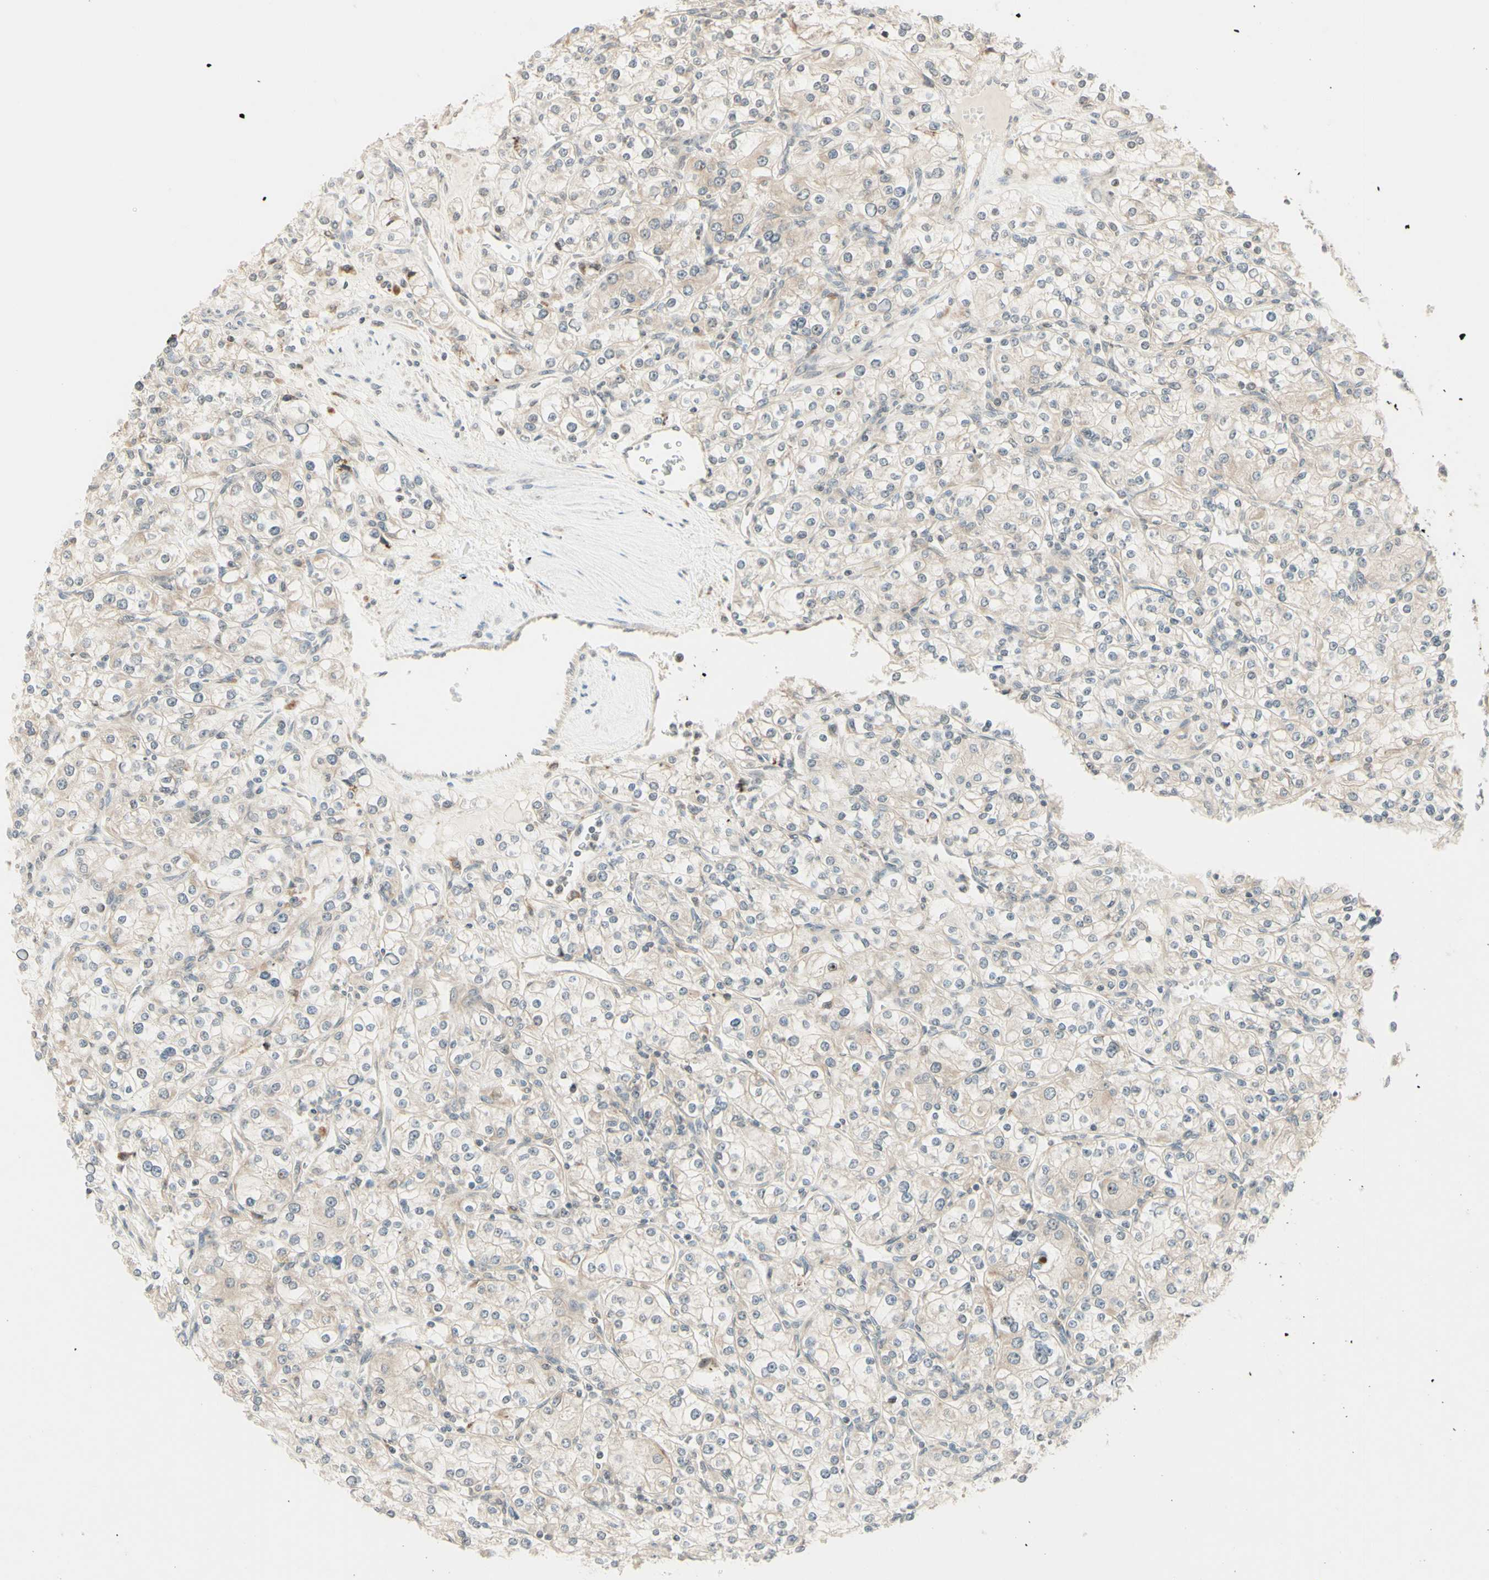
{"staining": {"intensity": "weak", "quantity": "25%-75%", "location": "cytoplasmic/membranous"}, "tissue": "renal cancer", "cell_type": "Tumor cells", "image_type": "cancer", "snomed": [{"axis": "morphology", "description": "Adenocarcinoma, NOS"}, {"axis": "topography", "description": "Kidney"}], "caption": "IHC (DAB) staining of renal cancer reveals weak cytoplasmic/membranous protein positivity in approximately 25%-75% of tumor cells. The staining was performed using DAB to visualize the protein expression in brown, while the nuclei were stained in blue with hematoxylin (Magnification: 20x).", "gene": "ZW10", "patient": {"sex": "male", "age": 77}}